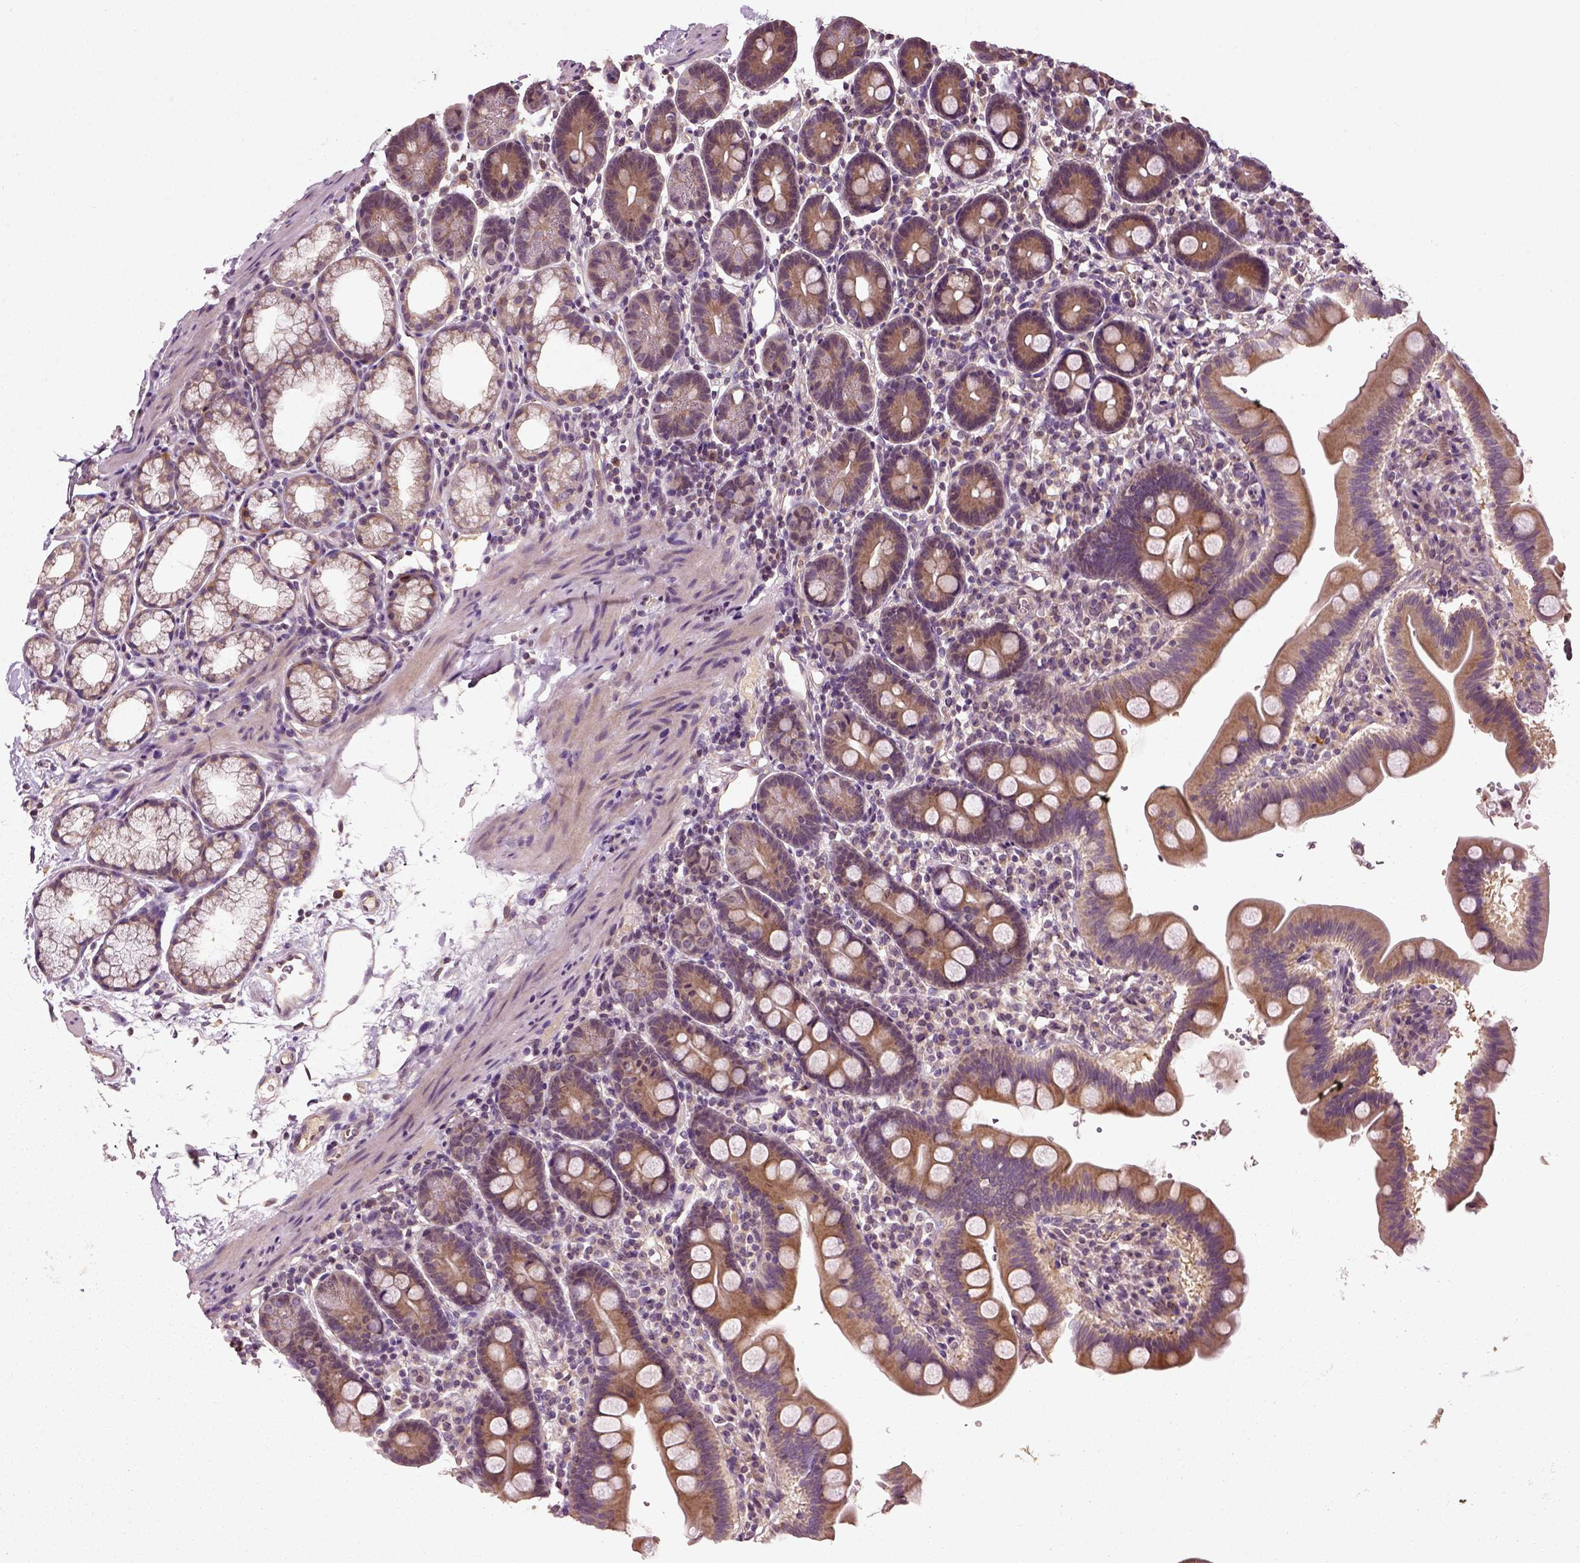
{"staining": {"intensity": "moderate", "quantity": ">75%", "location": "cytoplasmic/membranous"}, "tissue": "duodenum", "cell_type": "Glandular cells", "image_type": "normal", "snomed": [{"axis": "morphology", "description": "Normal tissue, NOS"}, {"axis": "topography", "description": "Duodenum"}], "caption": "Human duodenum stained for a protein (brown) reveals moderate cytoplasmic/membranous positive positivity in about >75% of glandular cells.", "gene": "ERV3", "patient": {"sex": "male", "age": 59}}